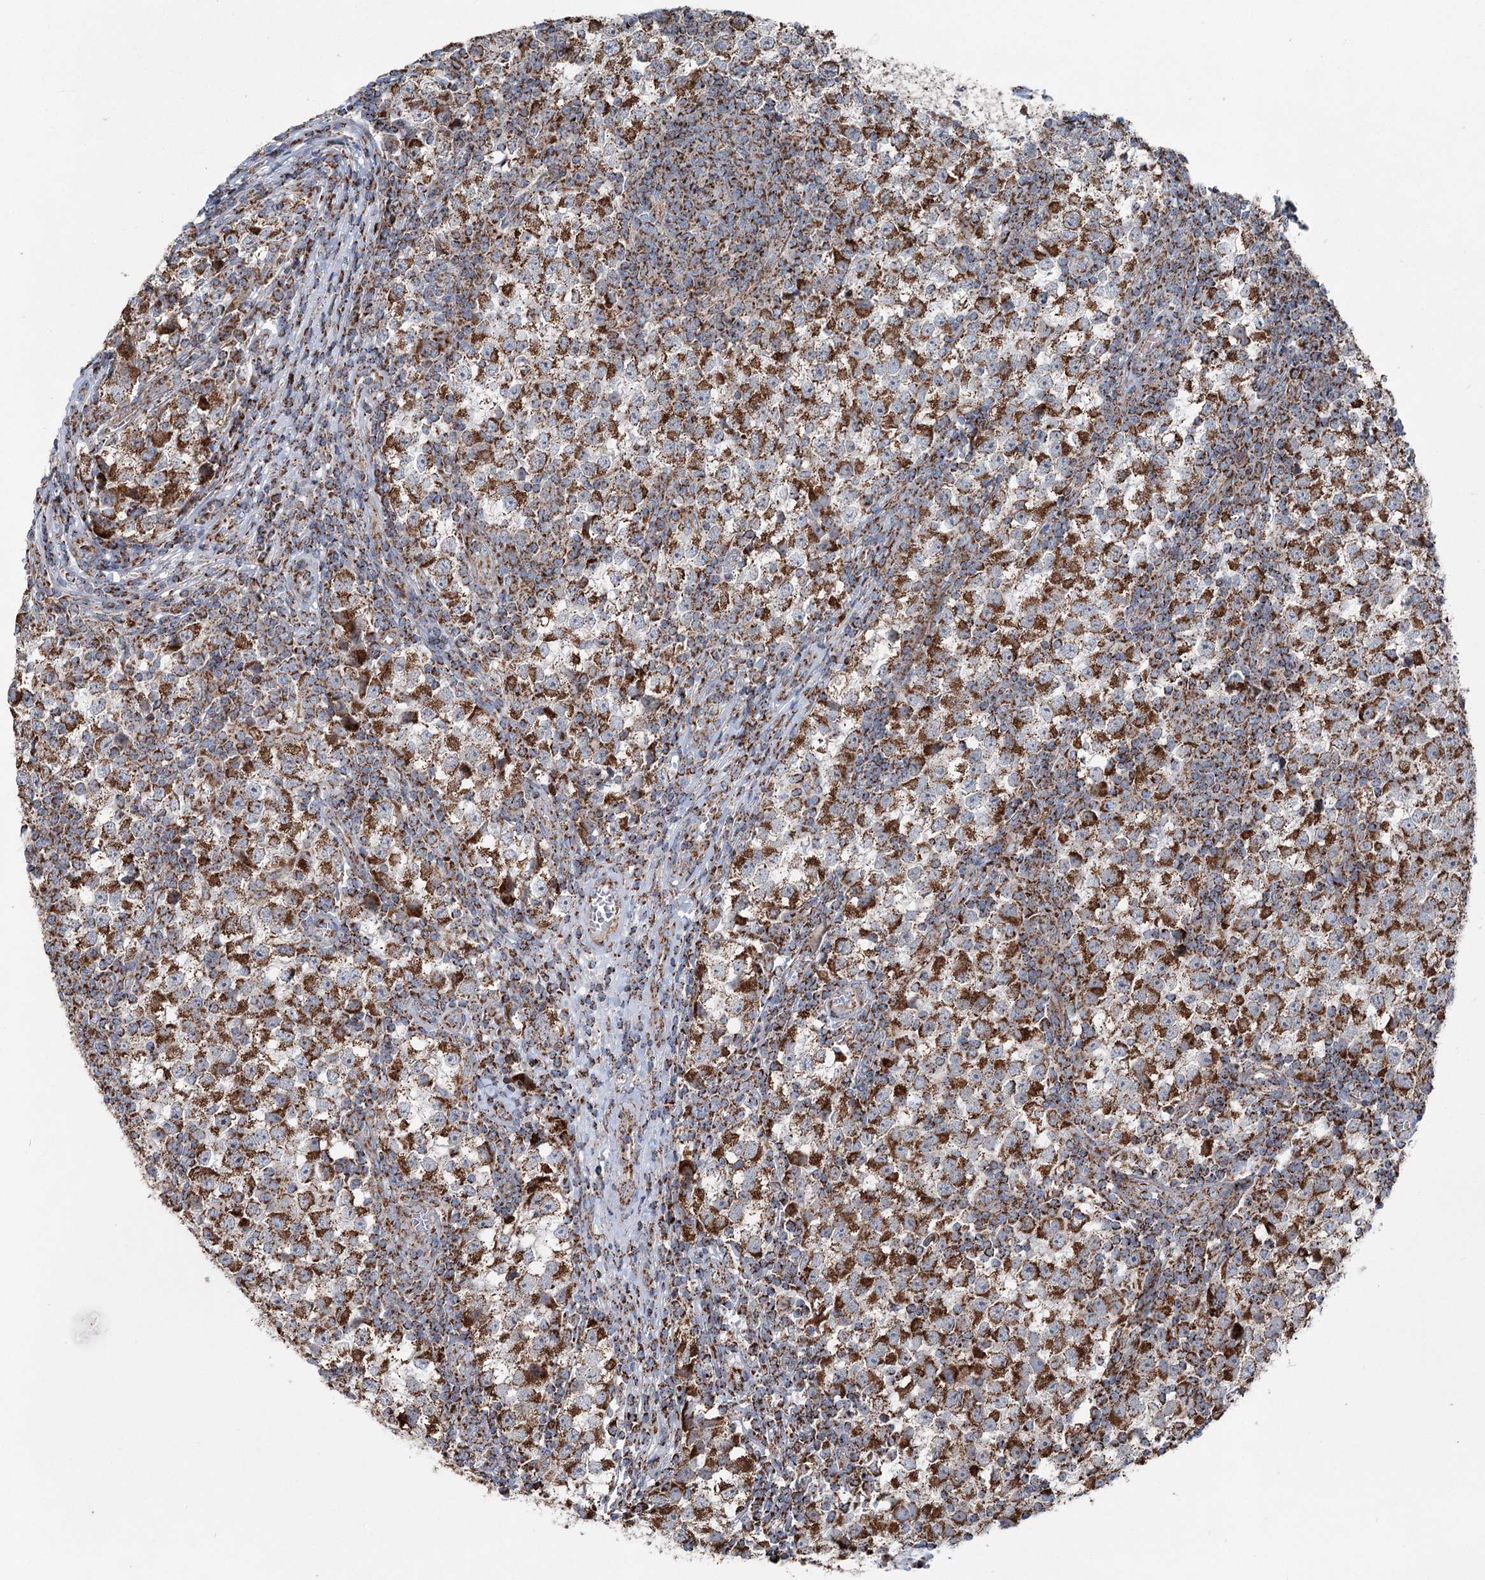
{"staining": {"intensity": "strong", "quantity": ">75%", "location": "cytoplasmic/membranous"}, "tissue": "testis cancer", "cell_type": "Tumor cells", "image_type": "cancer", "snomed": [{"axis": "morphology", "description": "Seminoma, NOS"}, {"axis": "topography", "description": "Testis"}], "caption": "The photomicrograph displays staining of testis cancer, revealing strong cytoplasmic/membranous protein positivity (brown color) within tumor cells.", "gene": "UCN3", "patient": {"sex": "male", "age": 65}}